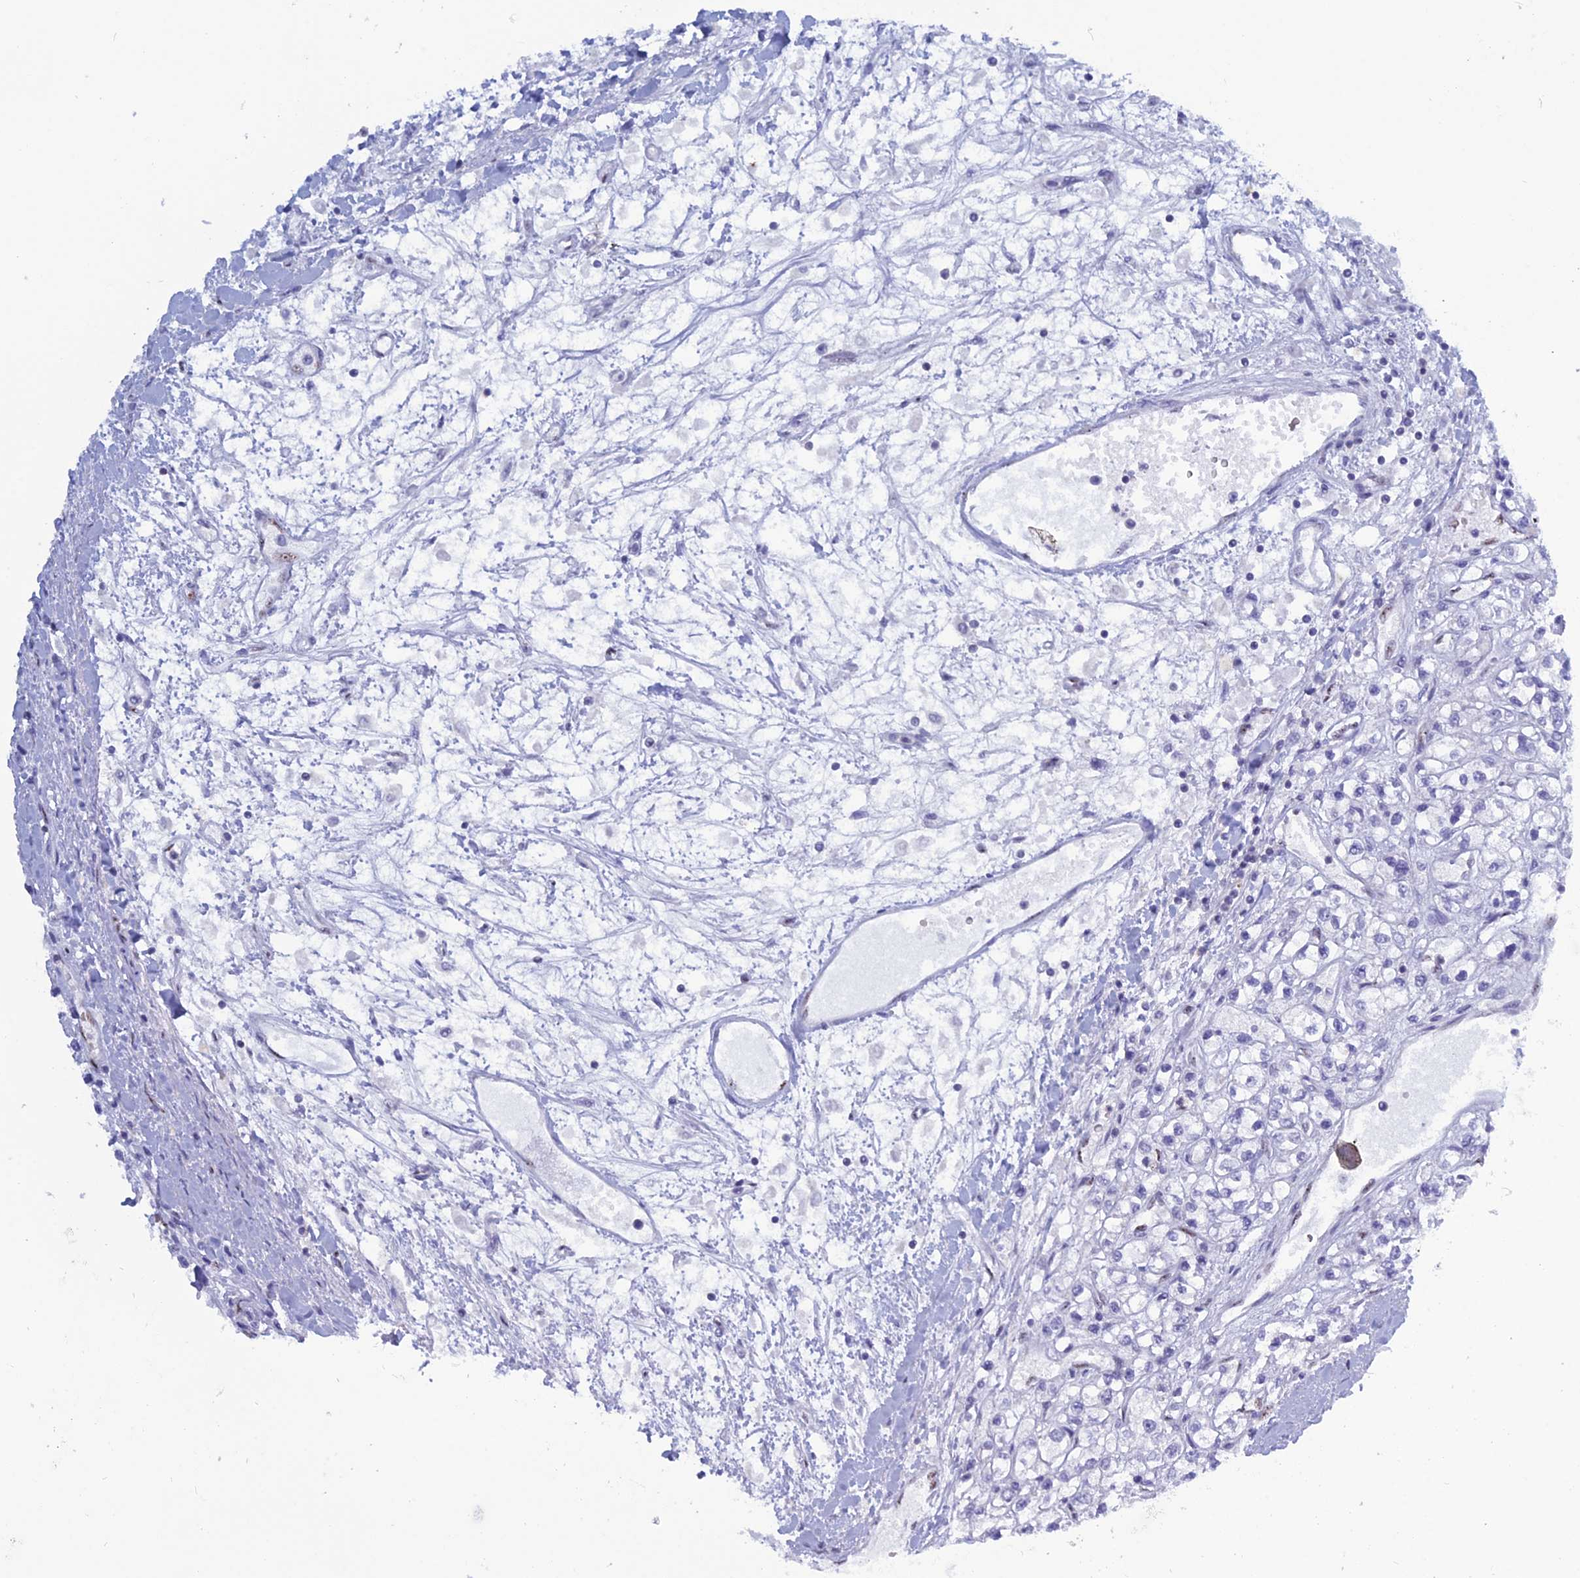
{"staining": {"intensity": "negative", "quantity": "none", "location": "none"}, "tissue": "renal cancer", "cell_type": "Tumor cells", "image_type": "cancer", "snomed": [{"axis": "morphology", "description": "Adenocarcinoma, NOS"}, {"axis": "topography", "description": "Kidney"}], "caption": "High power microscopy photomicrograph of an IHC micrograph of adenocarcinoma (renal), revealing no significant expression in tumor cells.", "gene": "NOL4L", "patient": {"sex": "male", "age": 80}}